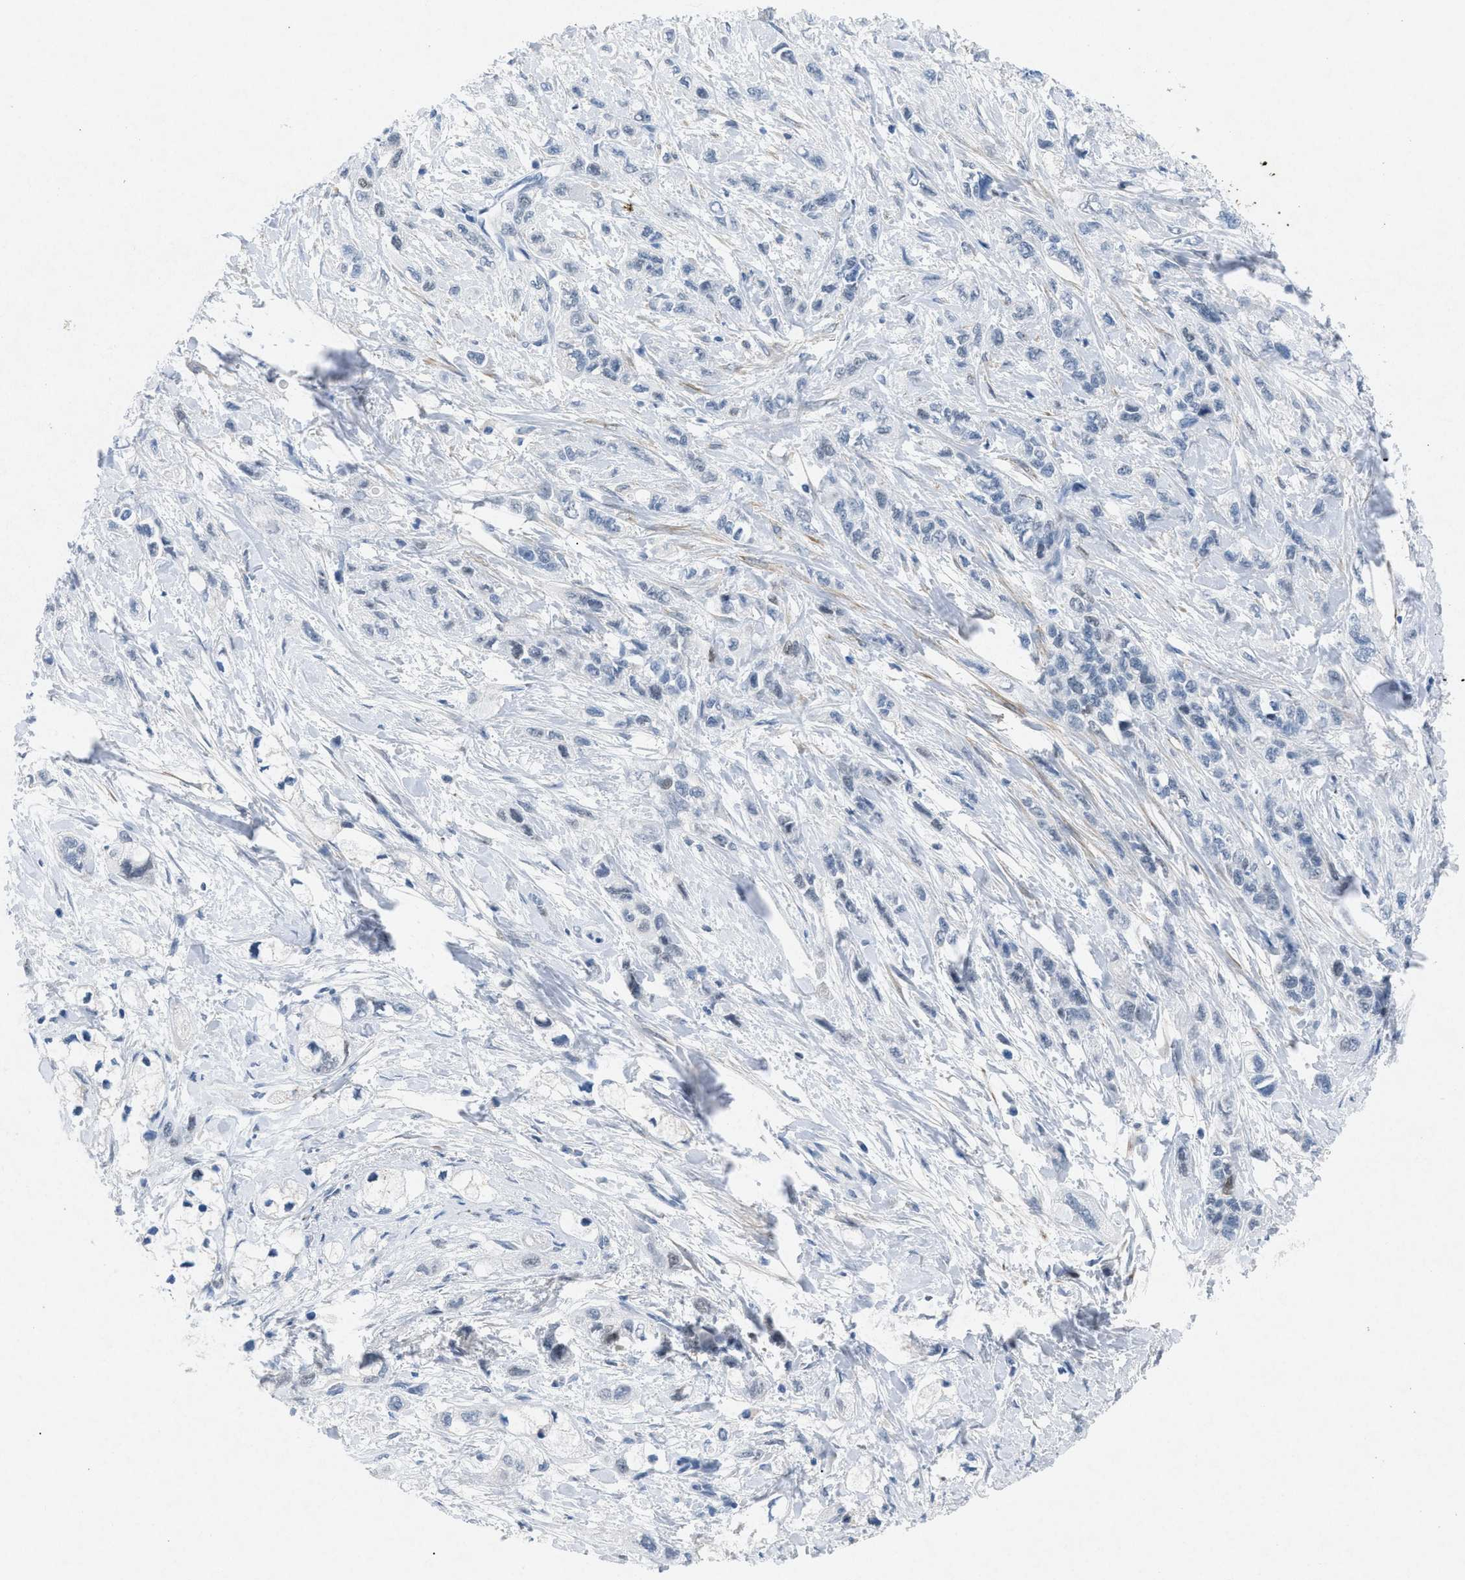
{"staining": {"intensity": "negative", "quantity": "none", "location": "none"}, "tissue": "pancreatic cancer", "cell_type": "Tumor cells", "image_type": "cancer", "snomed": [{"axis": "morphology", "description": "Adenocarcinoma, NOS"}, {"axis": "topography", "description": "Pancreas"}], "caption": "Immunohistochemistry of human pancreatic cancer reveals no staining in tumor cells.", "gene": "TASOR", "patient": {"sex": "male", "age": 74}}